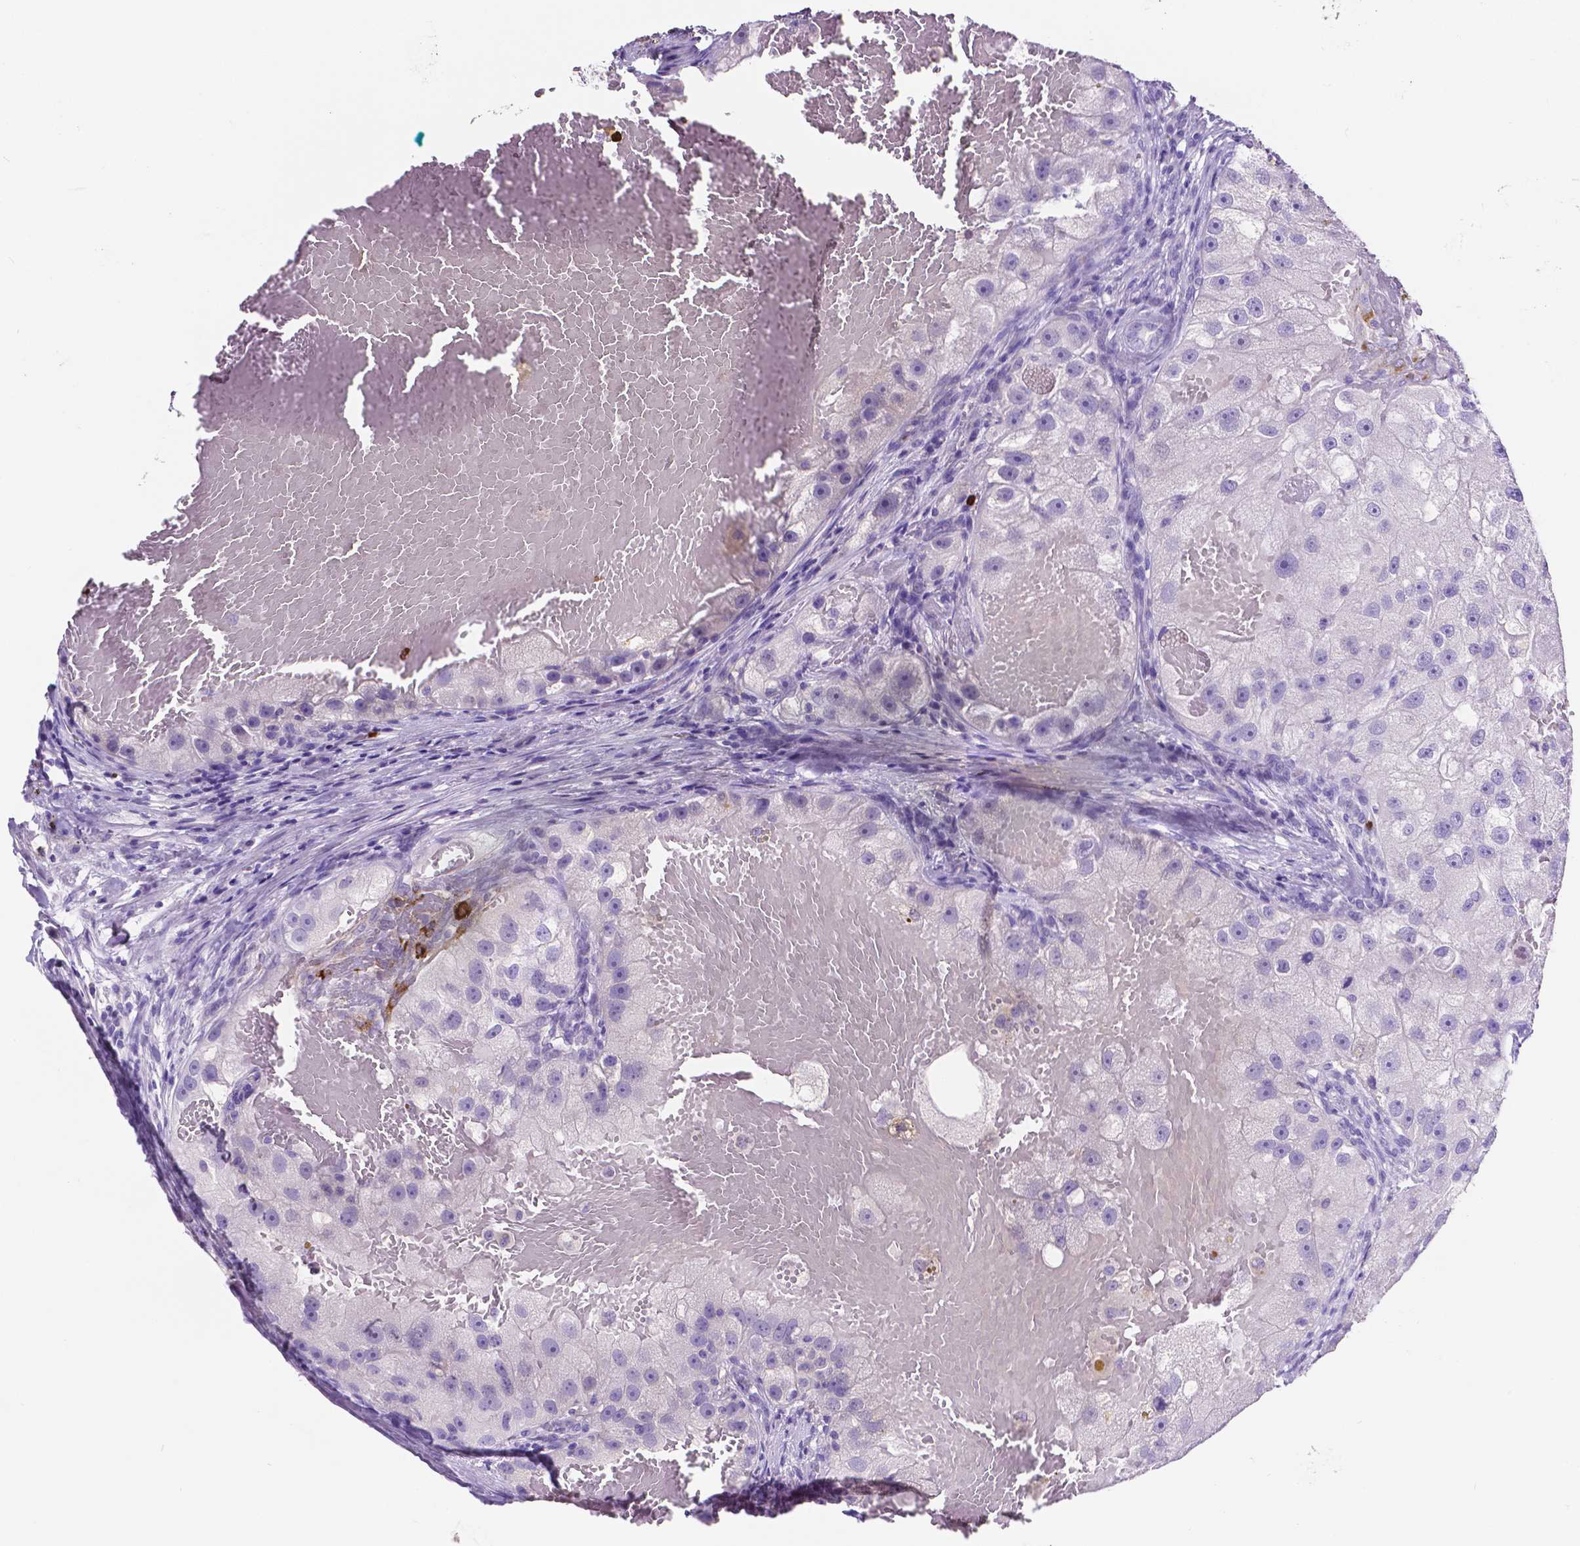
{"staining": {"intensity": "negative", "quantity": "none", "location": "none"}, "tissue": "renal cancer", "cell_type": "Tumor cells", "image_type": "cancer", "snomed": [{"axis": "morphology", "description": "Adenocarcinoma, NOS"}, {"axis": "topography", "description": "Kidney"}], "caption": "IHC histopathology image of human renal adenocarcinoma stained for a protein (brown), which exhibits no positivity in tumor cells. Brightfield microscopy of immunohistochemistry stained with DAB (3,3'-diaminobenzidine) (brown) and hematoxylin (blue), captured at high magnification.", "gene": "MMP9", "patient": {"sex": "male", "age": 63}}